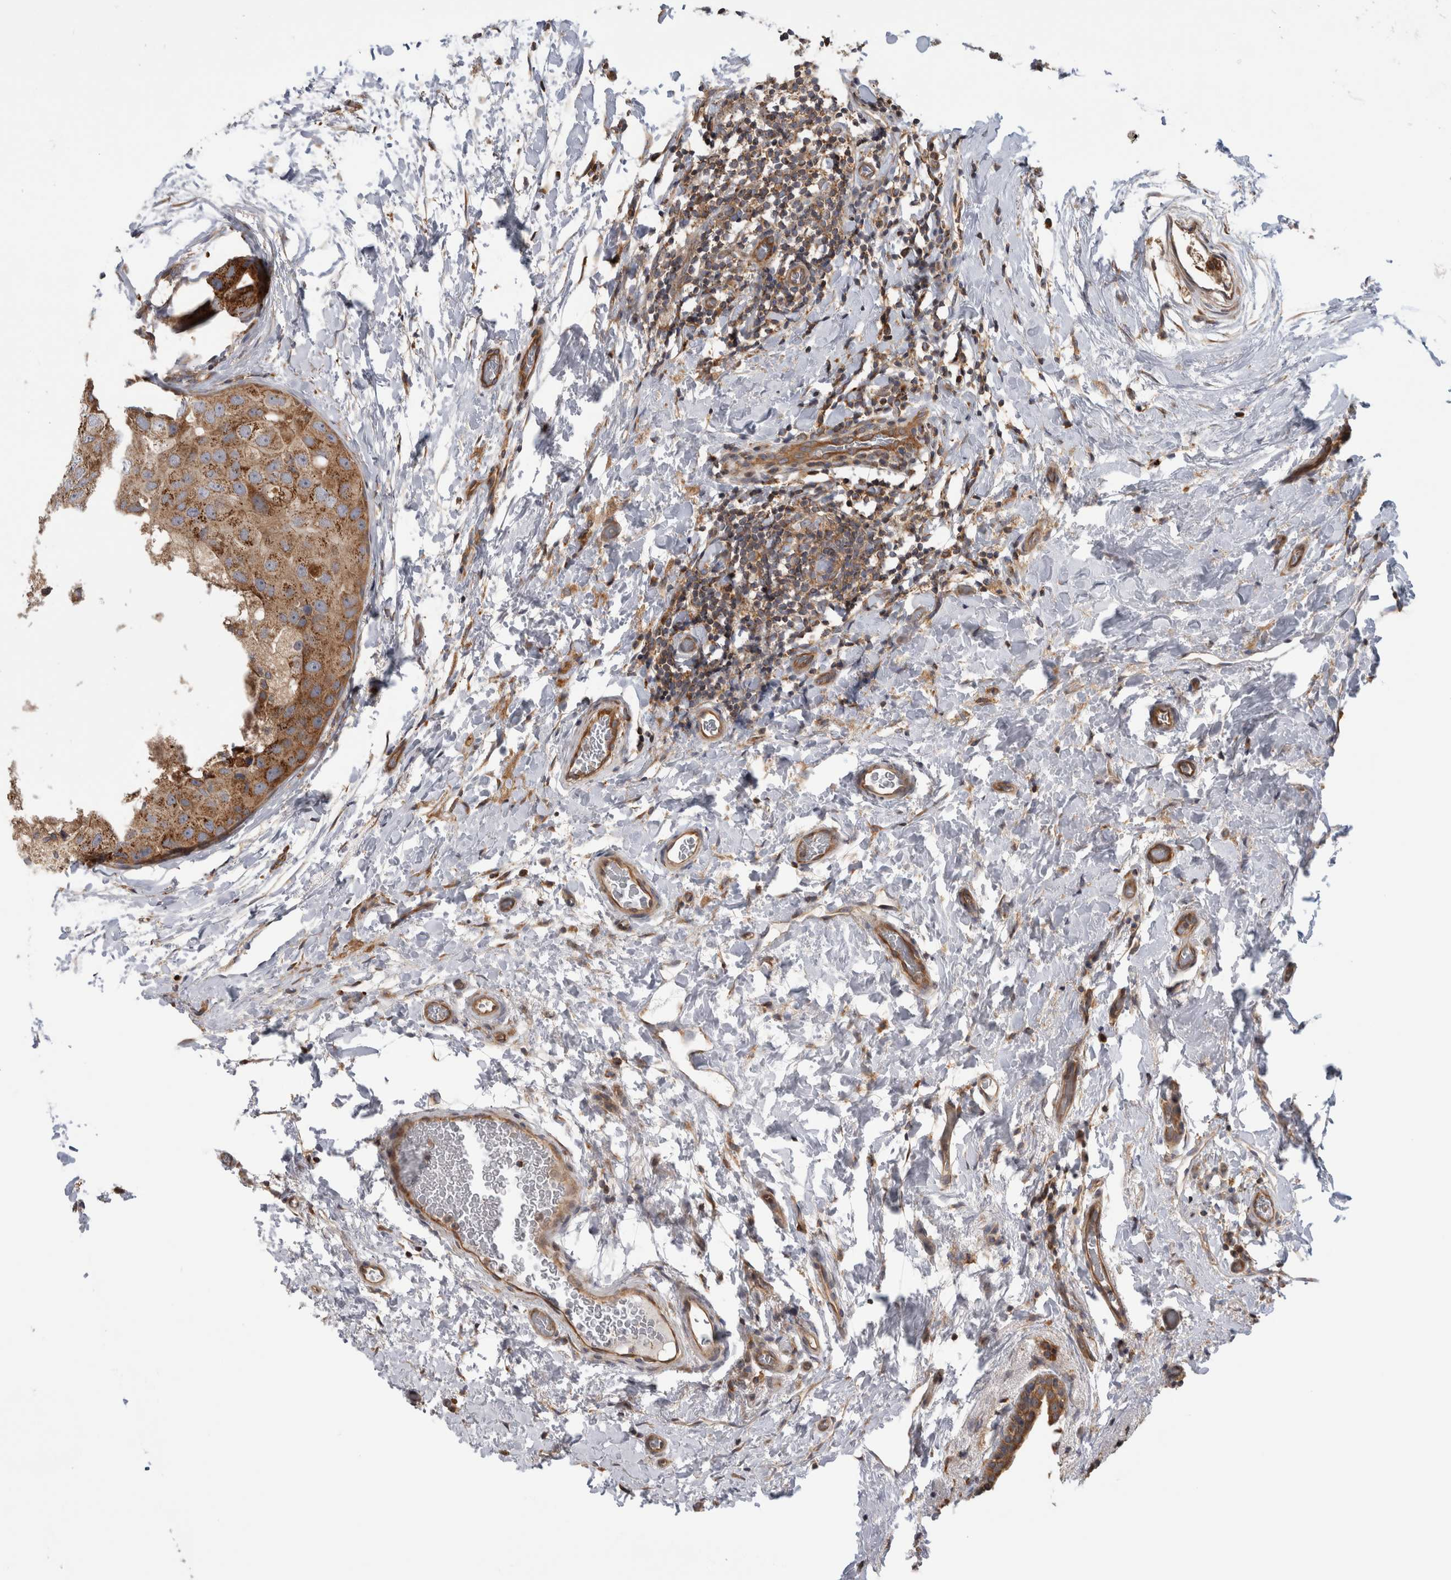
{"staining": {"intensity": "strong", "quantity": ">75%", "location": "cytoplasmic/membranous"}, "tissue": "breast cancer", "cell_type": "Tumor cells", "image_type": "cancer", "snomed": [{"axis": "morphology", "description": "Duct carcinoma"}, {"axis": "topography", "description": "Breast"}], "caption": "Breast cancer tissue reveals strong cytoplasmic/membranous expression in about >75% of tumor cells, visualized by immunohistochemistry.", "gene": "GRIK2", "patient": {"sex": "female", "age": 62}}